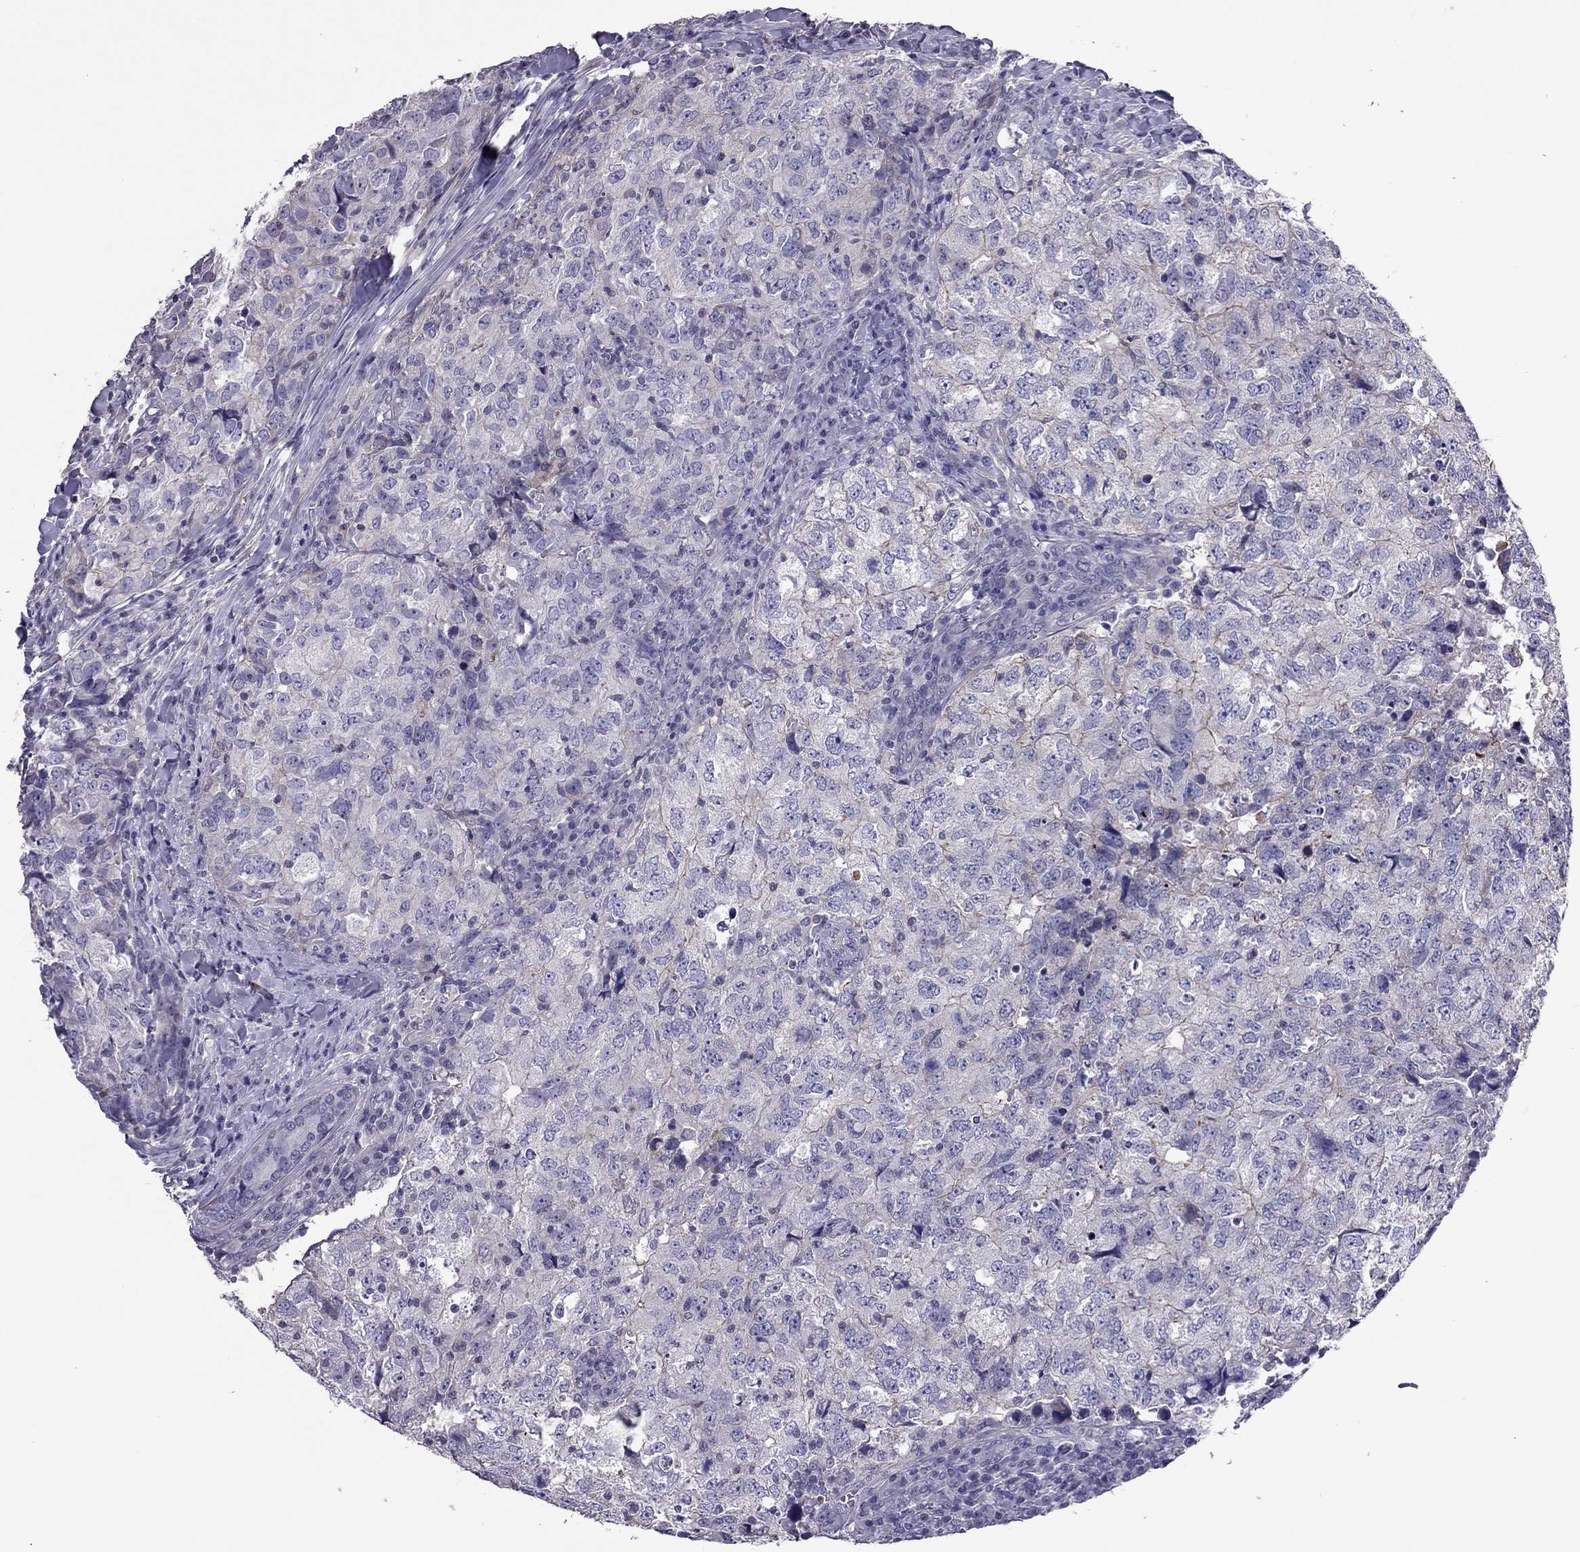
{"staining": {"intensity": "negative", "quantity": "none", "location": "none"}, "tissue": "breast cancer", "cell_type": "Tumor cells", "image_type": "cancer", "snomed": [{"axis": "morphology", "description": "Duct carcinoma"}, {"axis": "topography", "description": "Breast"}], "caption": "Tumor cells show no significant staining in breast intraductal carcinoma.", "gene": "SLC16A8", "patient": {"sex": "female", "age": 30}}